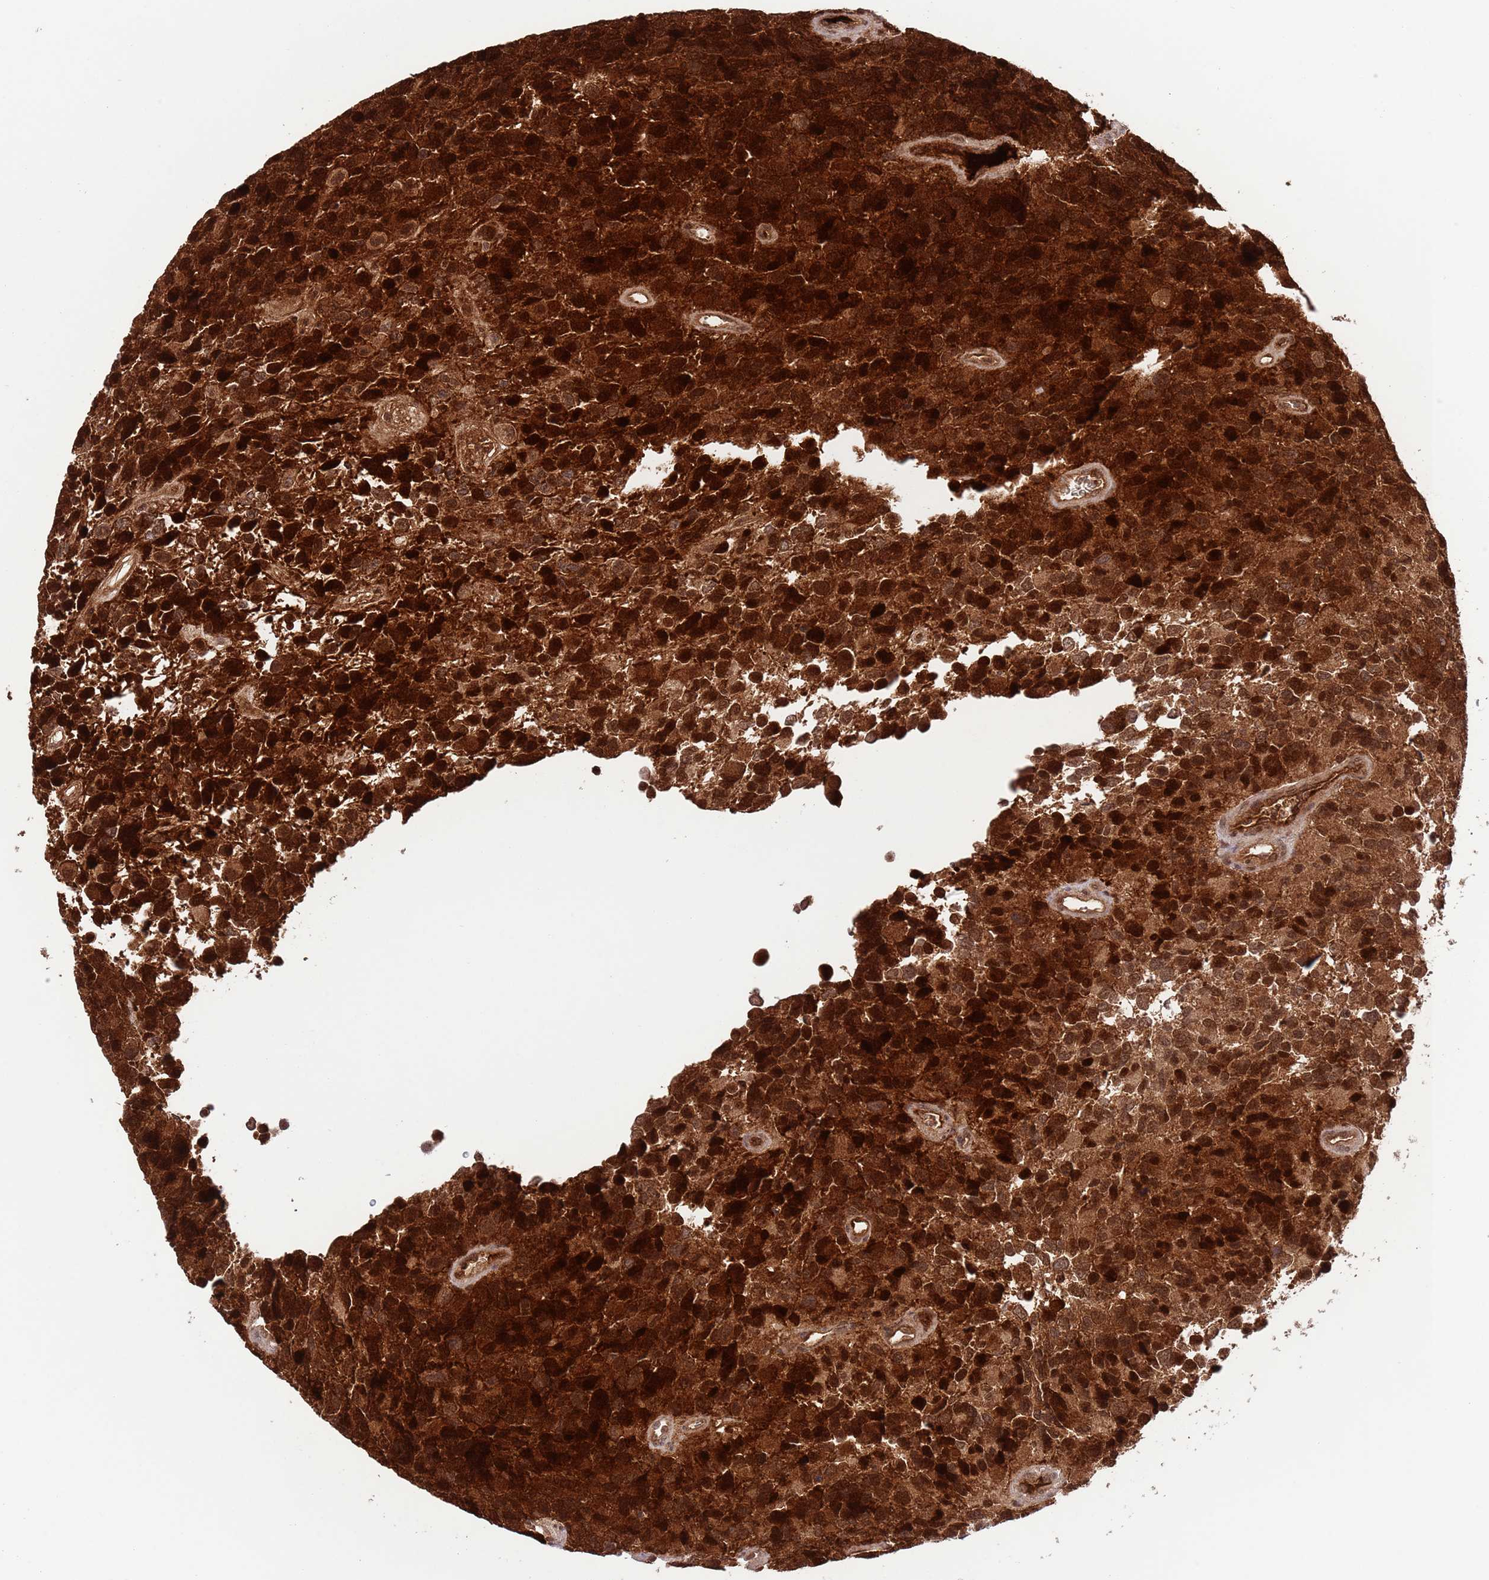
{"staining": {"intensity": "strong", "quantity": ">75%", "location": "cytoplasmic/membranous,nuclear"}, "tissue": "glioma", "cell_type": "Tumor cells", "image_type": "cancer", "snomed": [{"axis": "morphology", "description": "Glioma, malignant, High grade"}, {"axis": "topography", "description": "Brain"}], "caption": "Malignant high-grade glioma stained for a protein demonstrates strong cytoplasmic/membranous and nuclear positivity in tumor cells.", "gene": "HDHD2", "patient": {"sex": "male", "age": 77}}